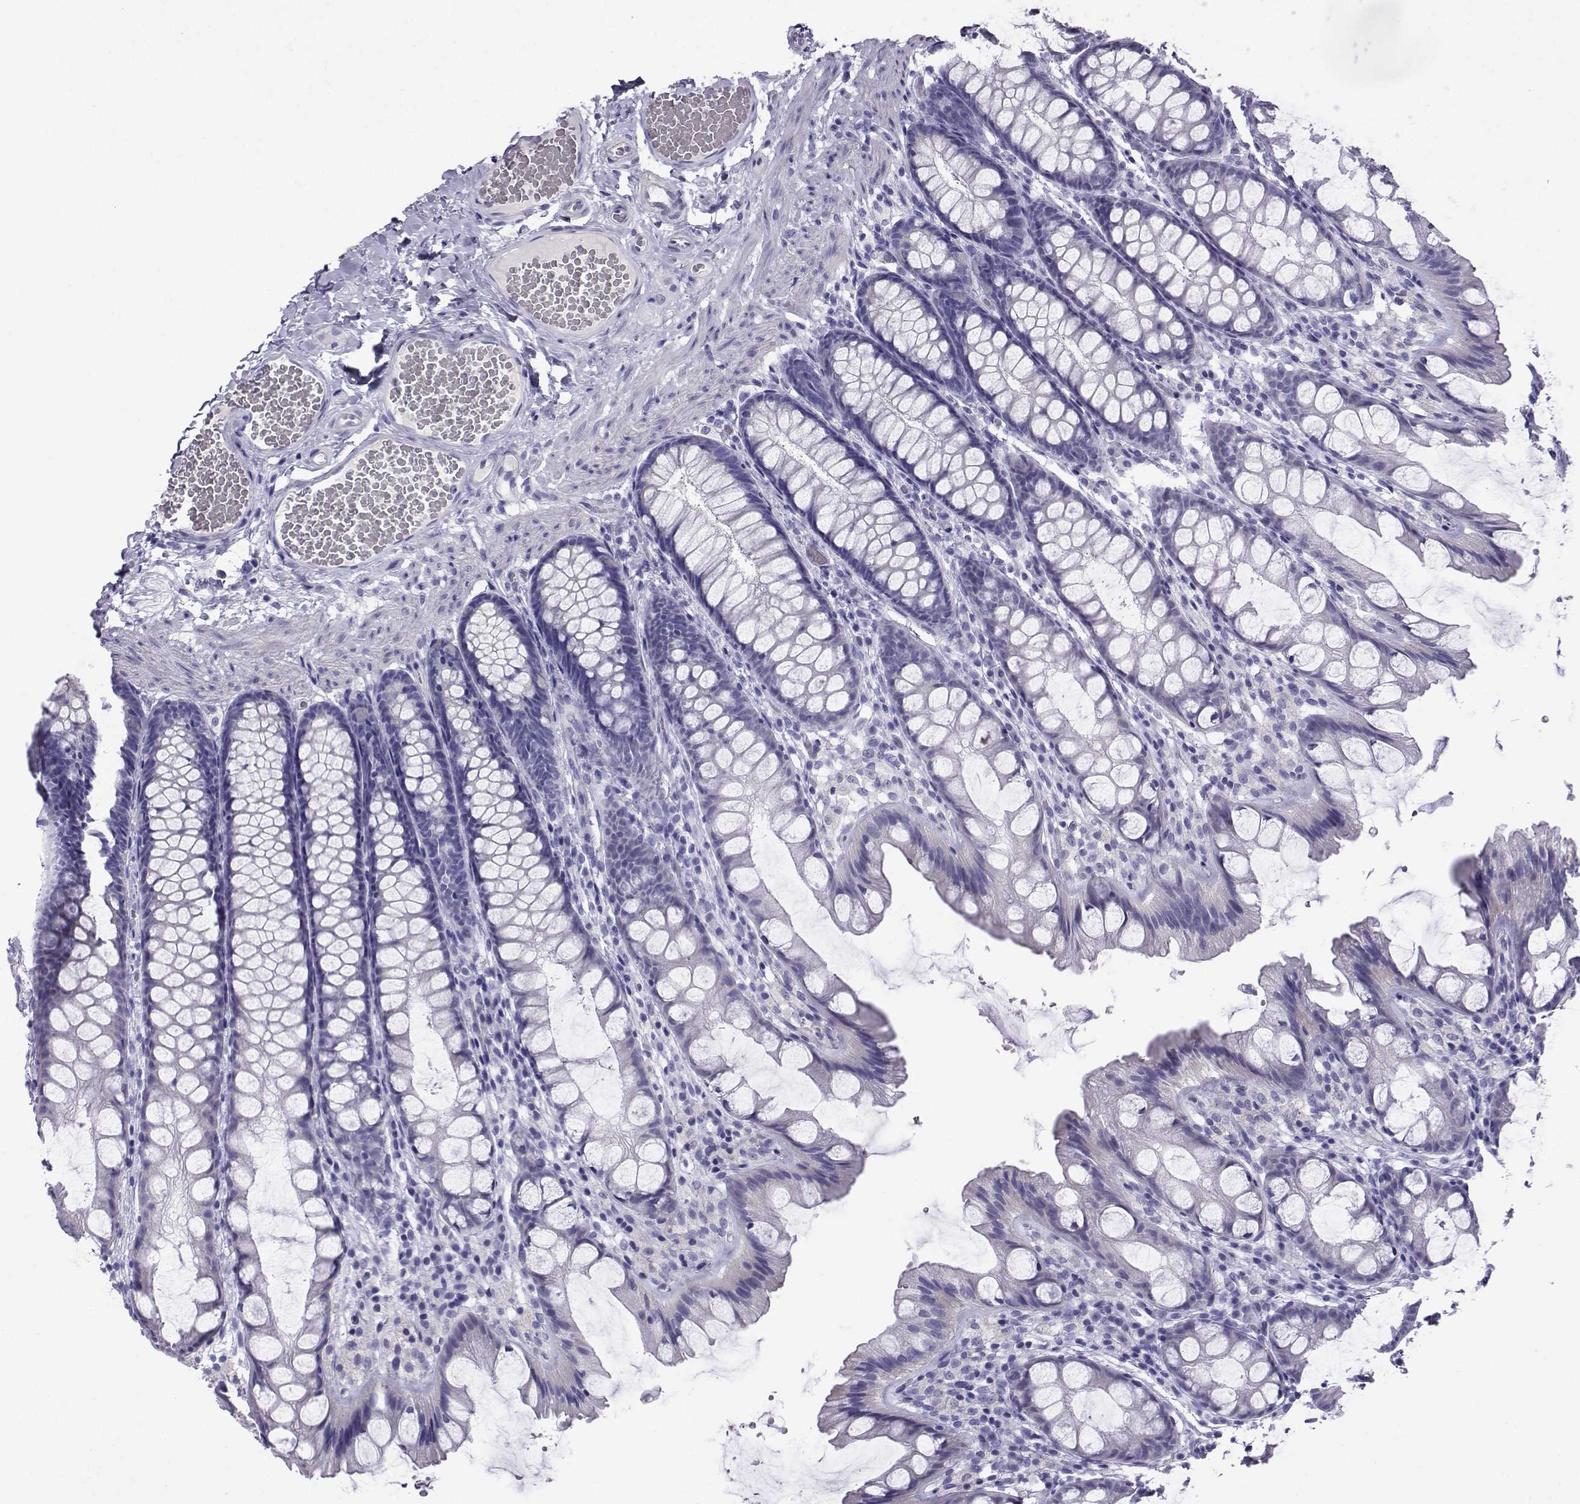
{"staining": {"intensity": "negative", "quantity": "none", "location": "none"}, "tissue": "colon", "cell_type": "Endothelial cells", "image_type": "normal", "snomed": [{"axis": "morphology", "description": "Normal tissue, NOS"}, {"axis": "topography", "description": "Colon"}], "caption": "The IHC histopathology image has no significant expression in endothelial cells of colon.", "gene": "FBXO24", "patient": {"sex": "male", "age": 47}}